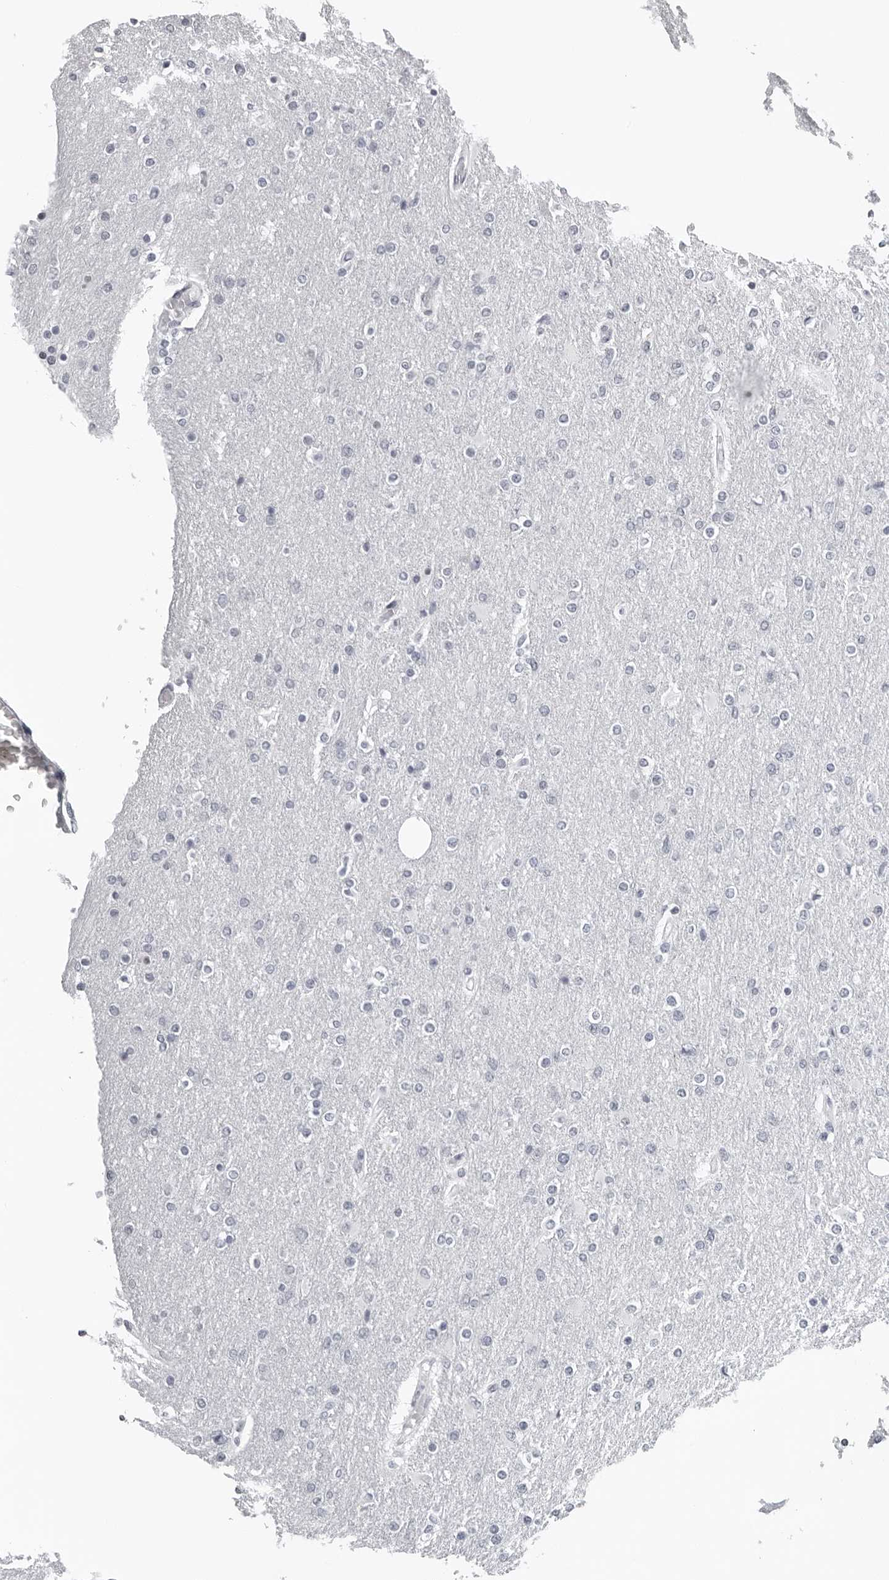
{"staining": {"intensity": "negative", "quantity": "none", "location": "none"}, "tissue": "glioma", "cell_type": "Tumor cells", "image_type": "cancer", "snomed": [{"axis": "morphology", "description": "Glioma, malignant, High grade"}, {"axis": "topography", "description": "Cerebral cortex"}], "caption": "This is an immunohistochemistry (IHC) photomicrograph of human malignant high-grade glioma. There is no expression in tumor cells.", "gene": "PPP1R42", "patient": {"sex": "female", "age": 36}}